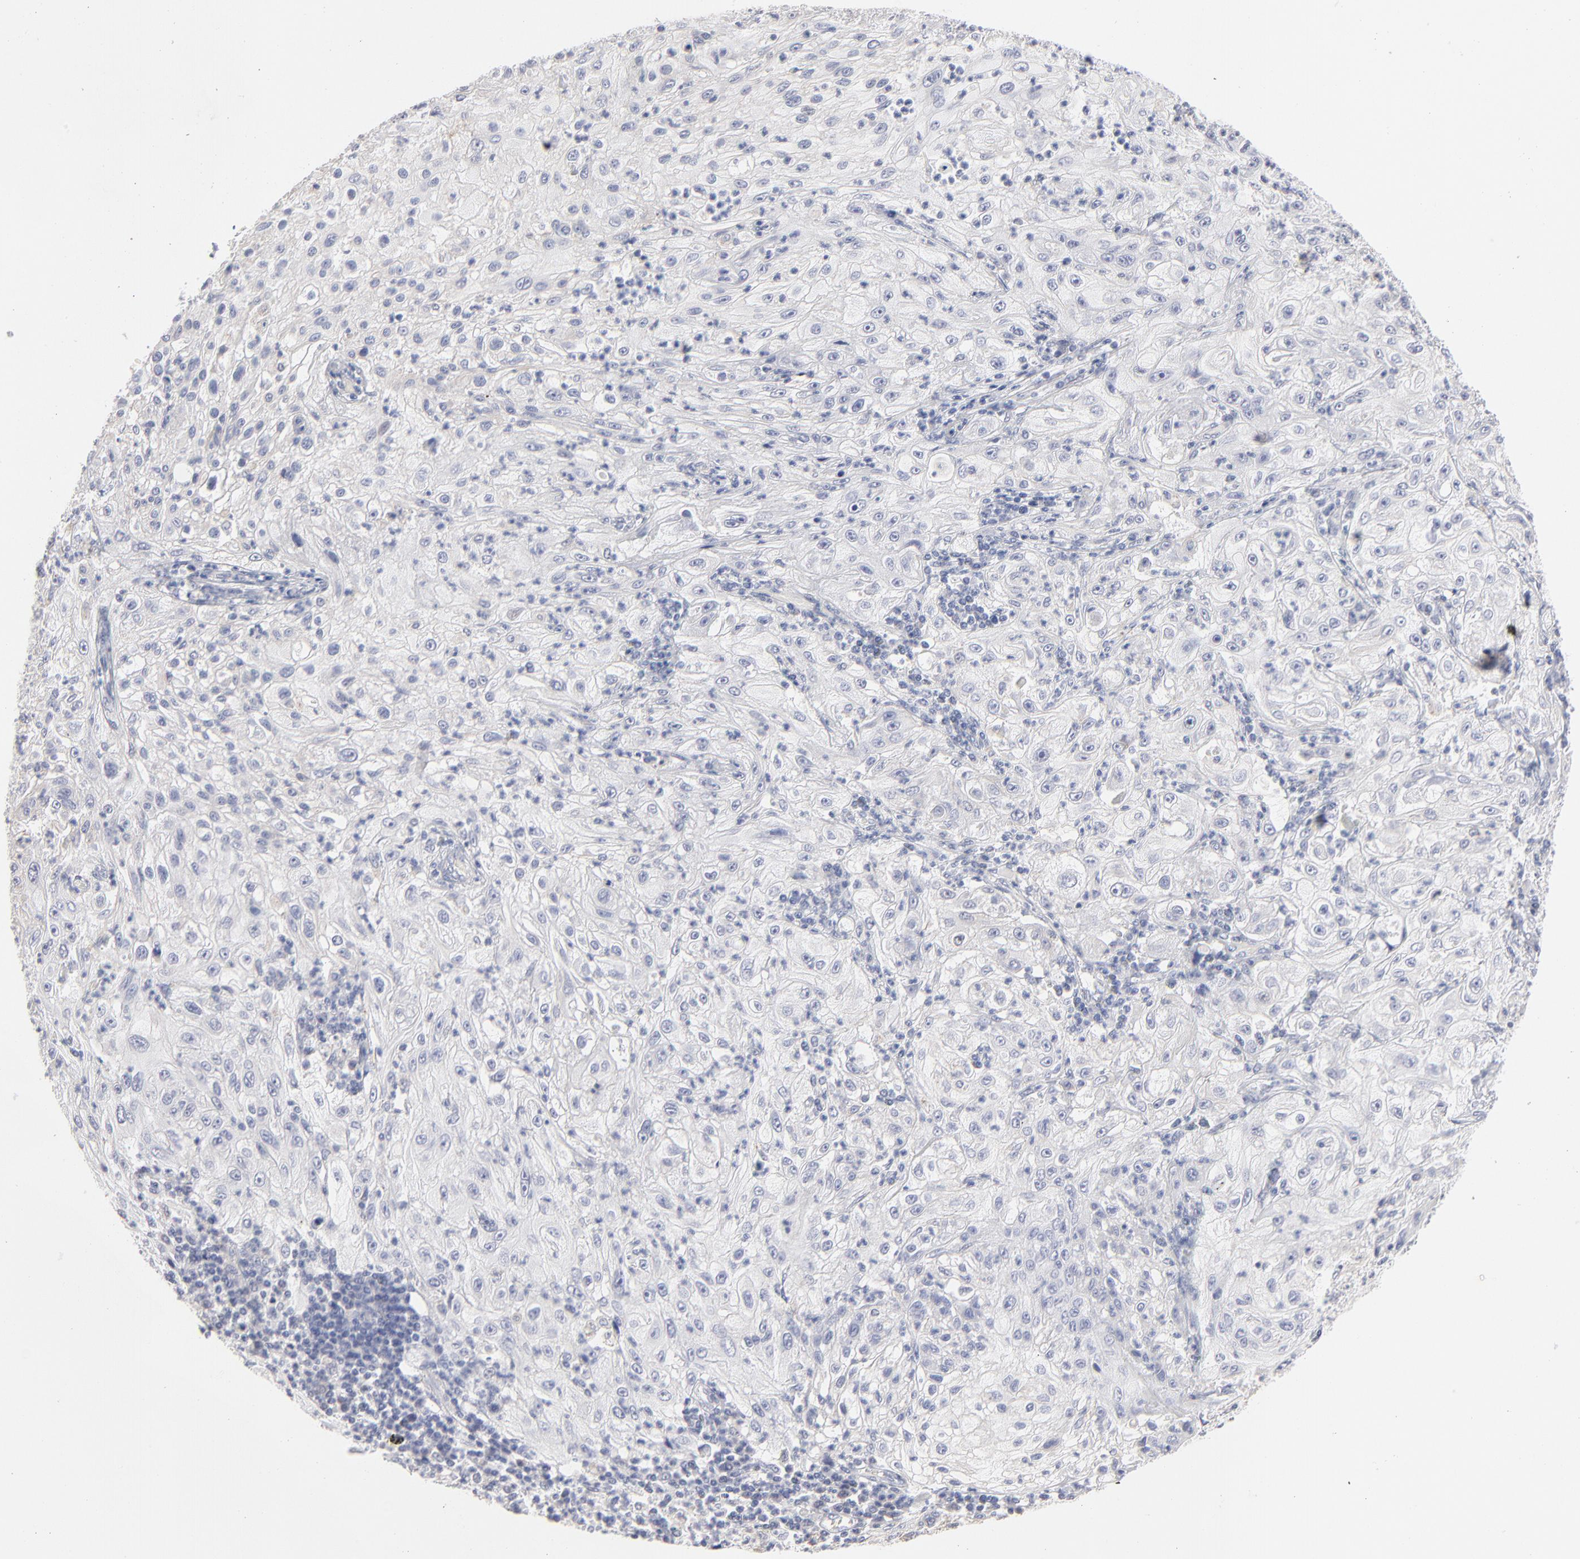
{"staining": {"intensity": "negative", "quantity": "none", "location": "none"}, "tissue": "lung cancer", "cell_type": "Tumor cells", "image_type": "cancer", "snomed": [{"axis": "morphology", "description": "Inflammation, NOS"}, {"axis": "morphology", "description": "Squamous cell carcinoma, NOS"}, {"axis": "topography", "description": "Lymph node"}, {"axis": "topography", "description": "Soft tissue"}, {"axis": "topography", "description": "Lung"}], "caption": "IHC of human lung cancer (squamous cell carcinoma) exhibits no positivity in tumor cells.", "gene": "RBM3", "patient": {"sex": "male", "age": 66}}